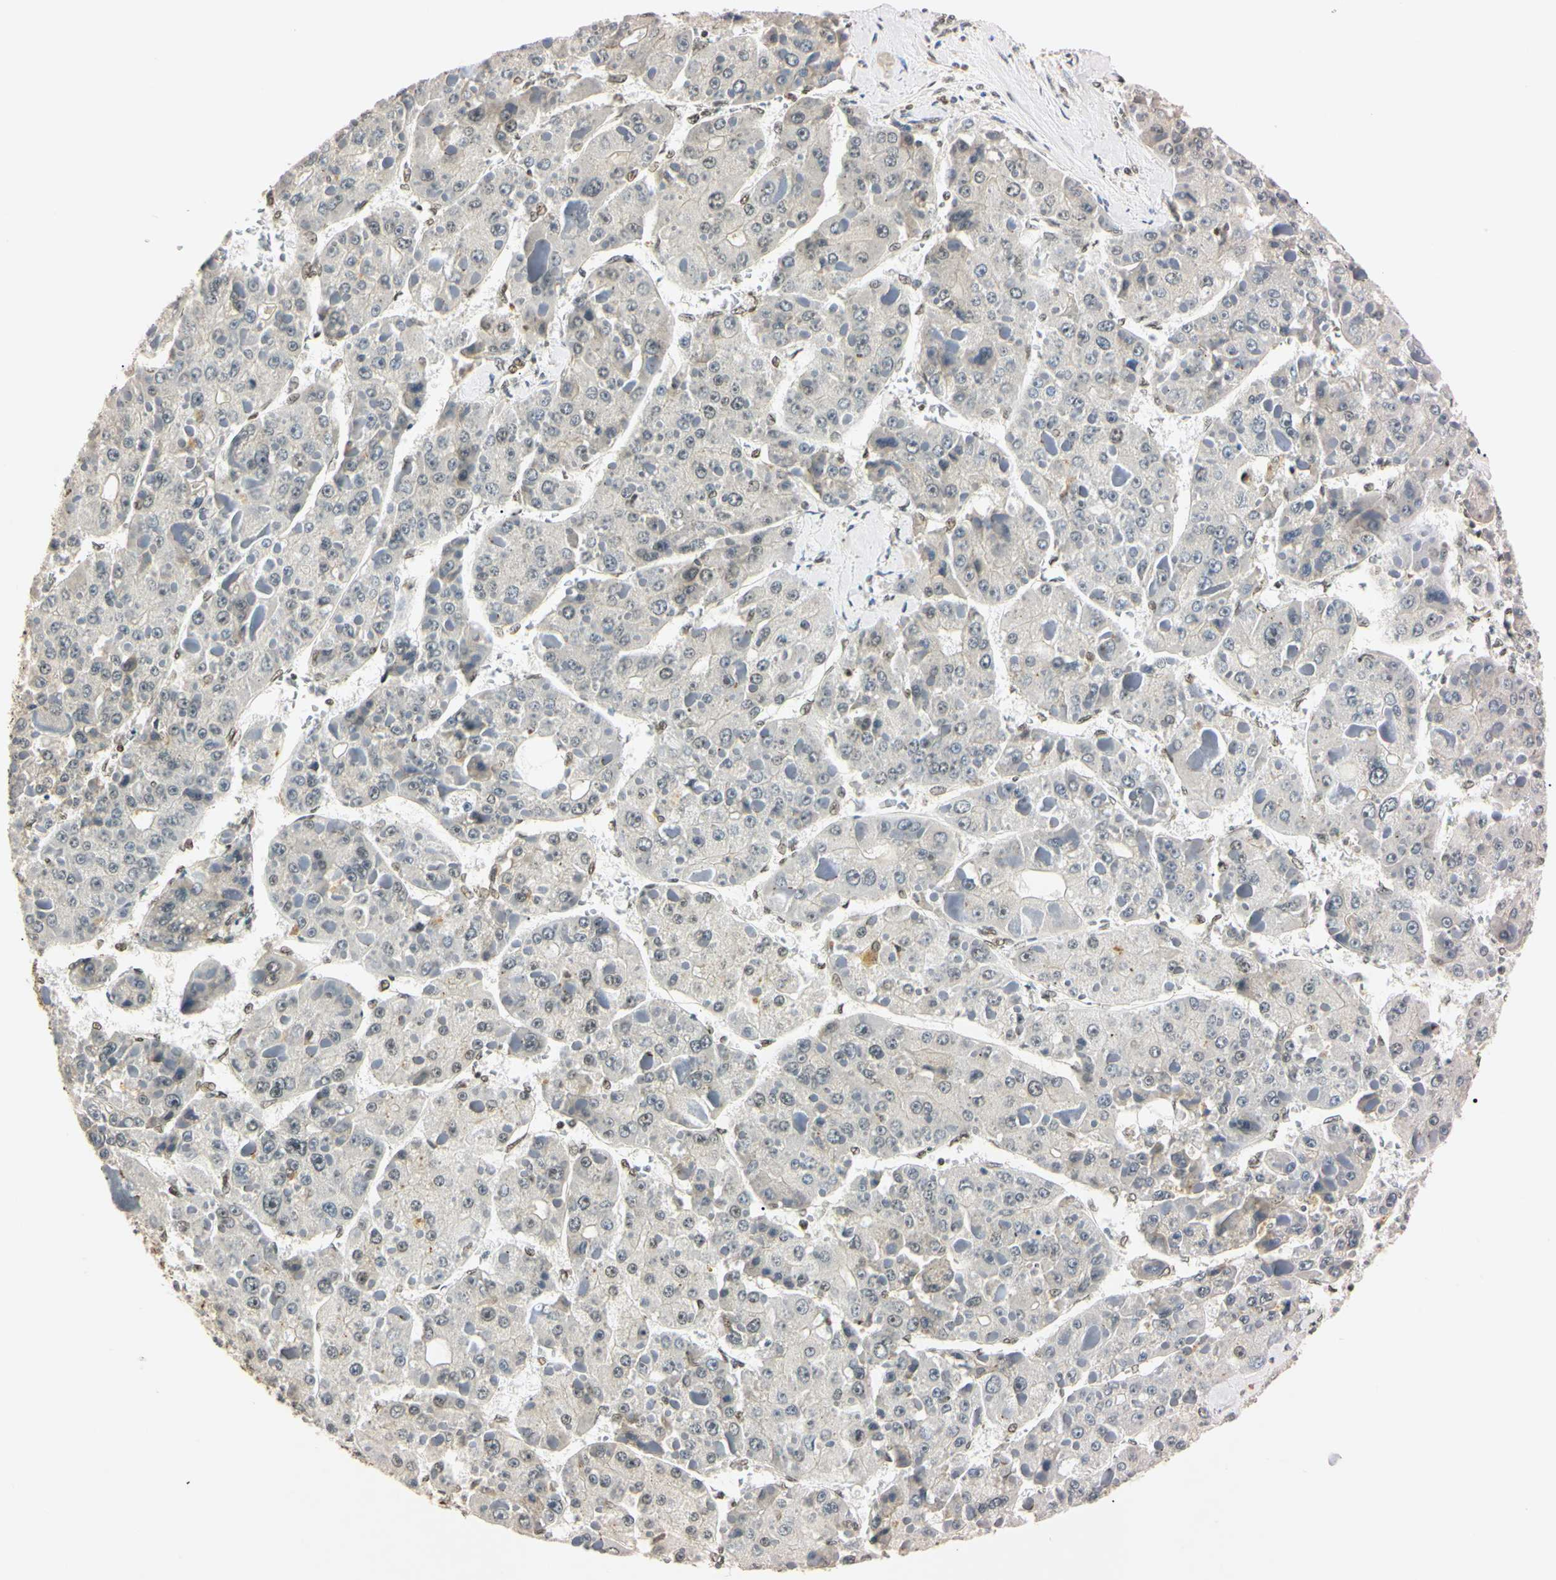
{"staining": {"intensity": "negative", "quantity": "none", "location": "none"}, "tissue": "liver cancer", "cell_type": "Tumor cells", "image_type": "cancer", "snomed": [{"axis": "morphology", "description": "Carcinoma, Hepatocellular, NOS"}, {"axis": "topography", "description": "Liver"}], "caption": "Immunohistochemistry of human liver hepatocellular carcinoma exhibits no positivity in tumor cells. Nuclei are stained in blue.", "gene": "SMARCA5", "patient": {"sex": "female", "age": 73}}